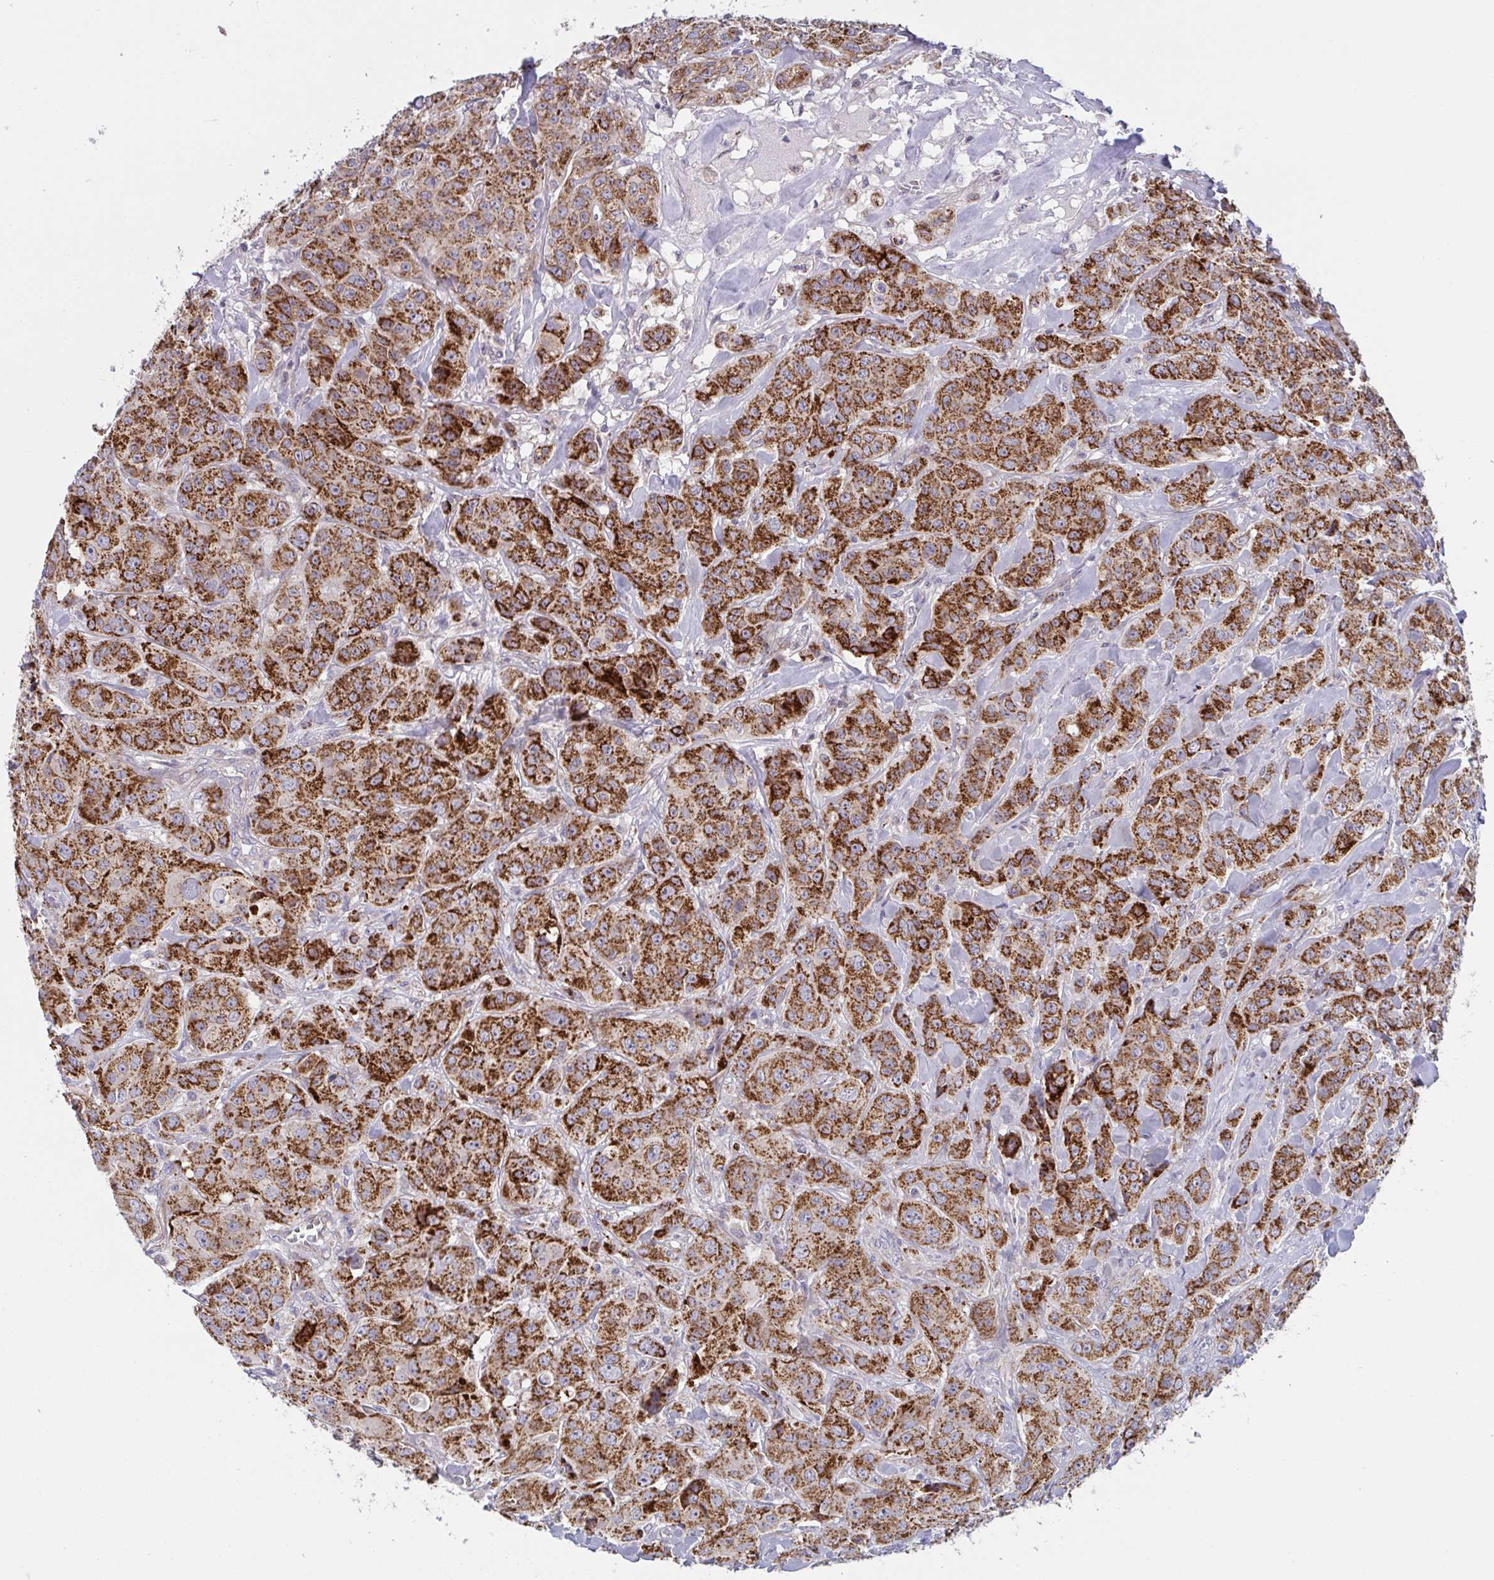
{"staining": {"intensity": "strong", "quantity": ">75%", "location": "cytoplasmic/membranous"}, "tissue": "breast cancer", "cell_type": "Tumor cells", "image_type": "cancer", "snomed": [{"axis": "morphology", "description": "Normal tissue, NOS"}, {"axis": "morphology", "description": "Duct carcinoma"}, {"axis": "topography", "description": "Breast"}], "caption": "A brown stain shows strong cytoplasmic/membranous positivity of a protein in human infiltrating ductal carcinoma (breast) tumor cells.", "gene": "MRPS2", "patient": {"sex": "female", "age": 43}}